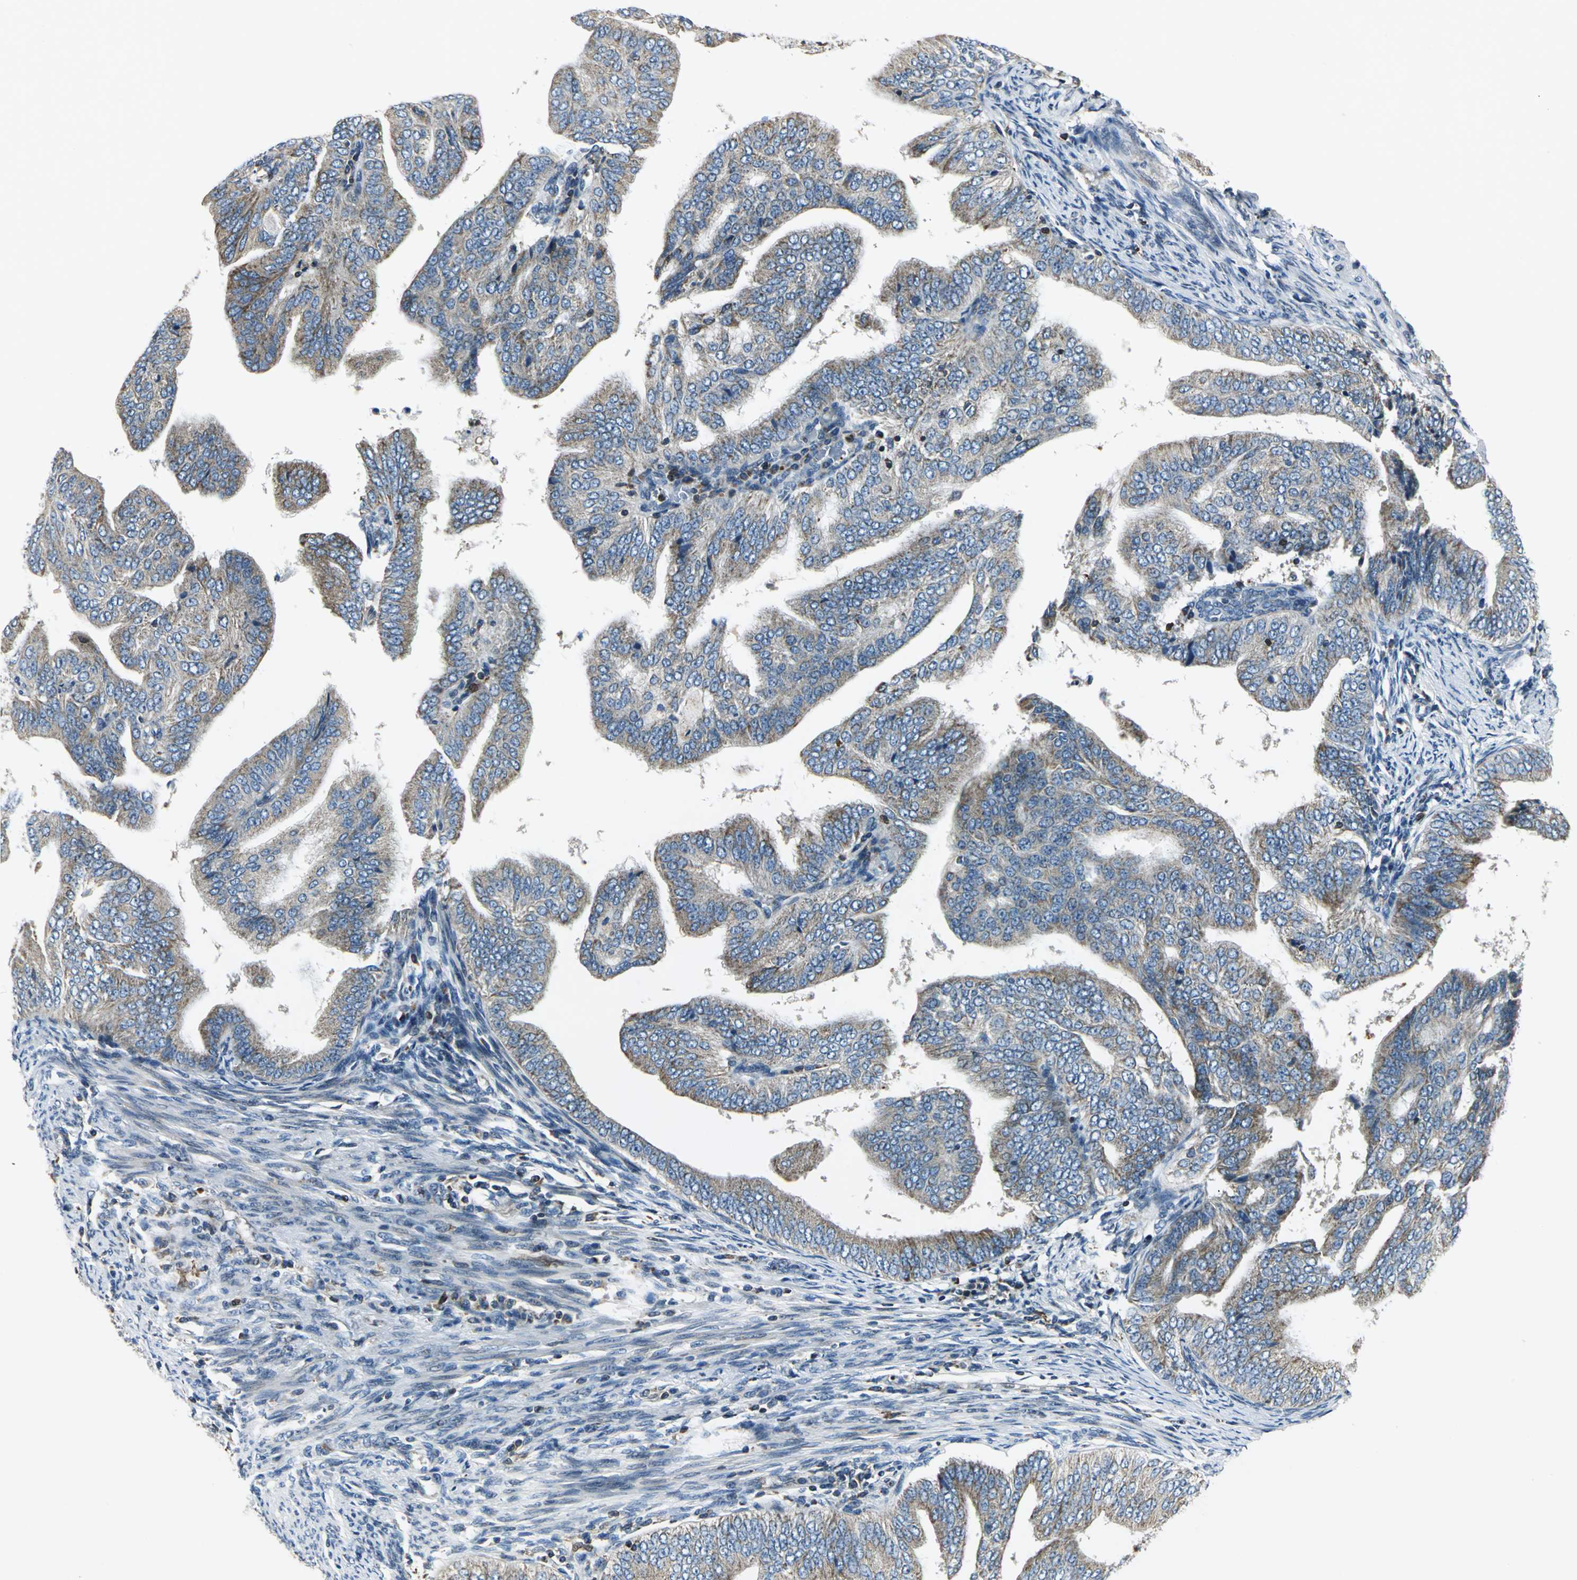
{"staining": {"intensity": "weak", "quantity": ">75%", "location": "cytoplasmic/membranous"}, "tissue": "endometrial cancer", "cell_type": "Tumor cells", "image_type": "cancer", "snomed": [{"axis": "morphology", "description": "Adenocarcinoma, NOS"}, {"axis": "topography", "description": "Endometrium"}], "caption": "An immunohistochemistry (IHC) photomicrograph of neoplastic tissue is shown. Protein staining in brown shows weak cytoplasmic/membranous positivity in endometrial adenocarcinoma within tumor cells.", "gene": "USP40", "patient": {"sex": "female", "age": 58}}